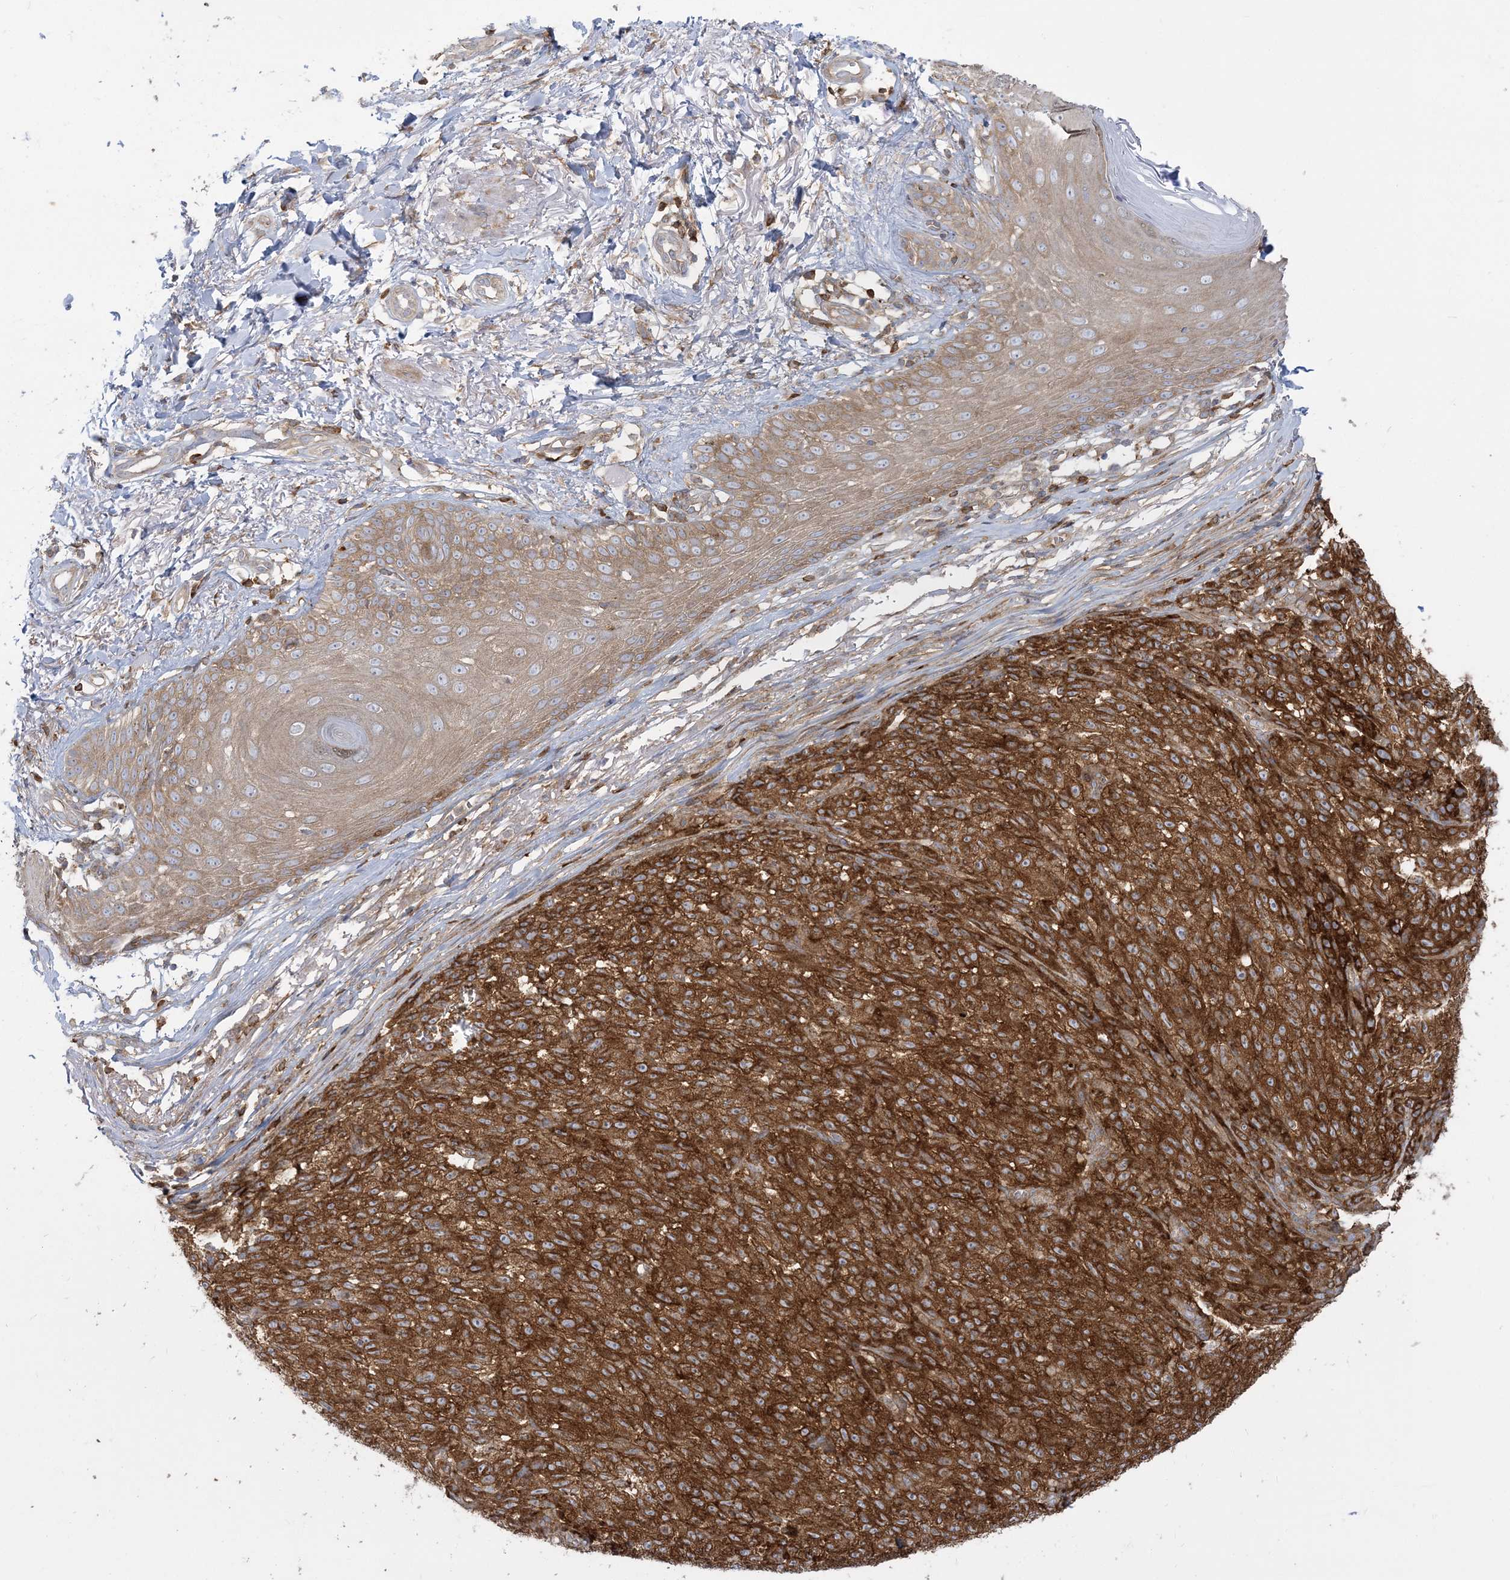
{"staining": {"intensity": "strong", "quantity": ">75%", "location": "cytoplasmic/membranous"}, "tissue": "melanoma", "cell_type": "Tumor cells", "image_type": "cancer", "snomed": [{"axis": "morphology", "description": "Malignant melanoma, NOS"}, {"axis": "topography", "description": "Skin"}], "caption": "The photomicrograph displays immunohistochemical staining of malignant melanoma. There is strong cytoplasmic/membranous positivity is present in about >75% of tumor cells.", "gene": "STAM", "patient": {"sex": "female", "age": 82}}